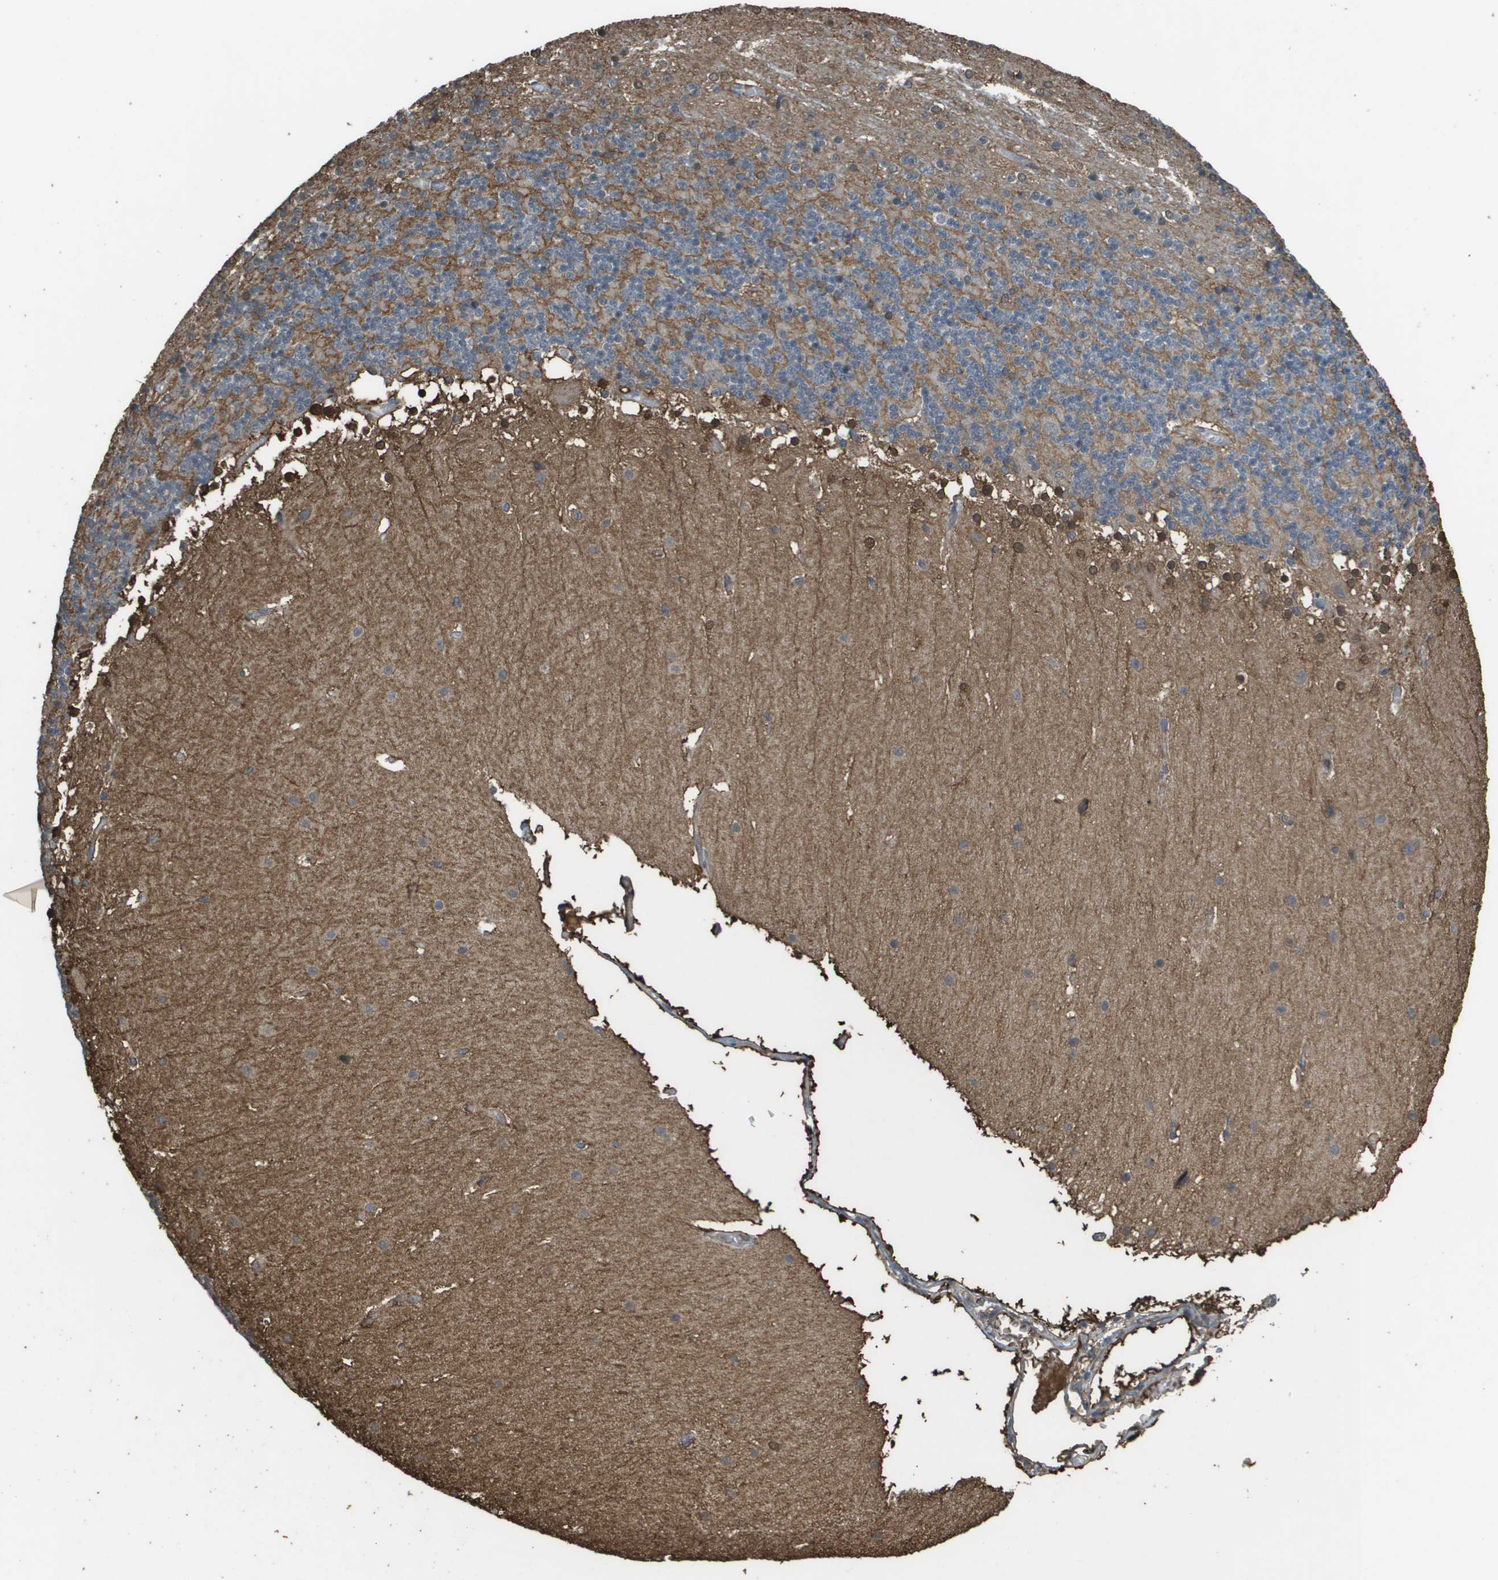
{"staining": {"intensity": "weak", "quantity": "25%-75%", "location": "cytoplasmic/membranous"}, "tissue": "cerebellum", "cell_type": "Cells in granular layer", "image_type": "normal", "snomed": [{"axis": "morphology", "description": "Normal tissue, NOS"}, {"axis": "topography", "description": "Cerebellum"}], "caption": "Cells in granular layer demonstrate weak cytoplasmic/membranous staining in approximately 25%-75% of cells in normal cerebellum.", "gene": "NDRG2", "patient": {"sex": "female", "age": 19}}